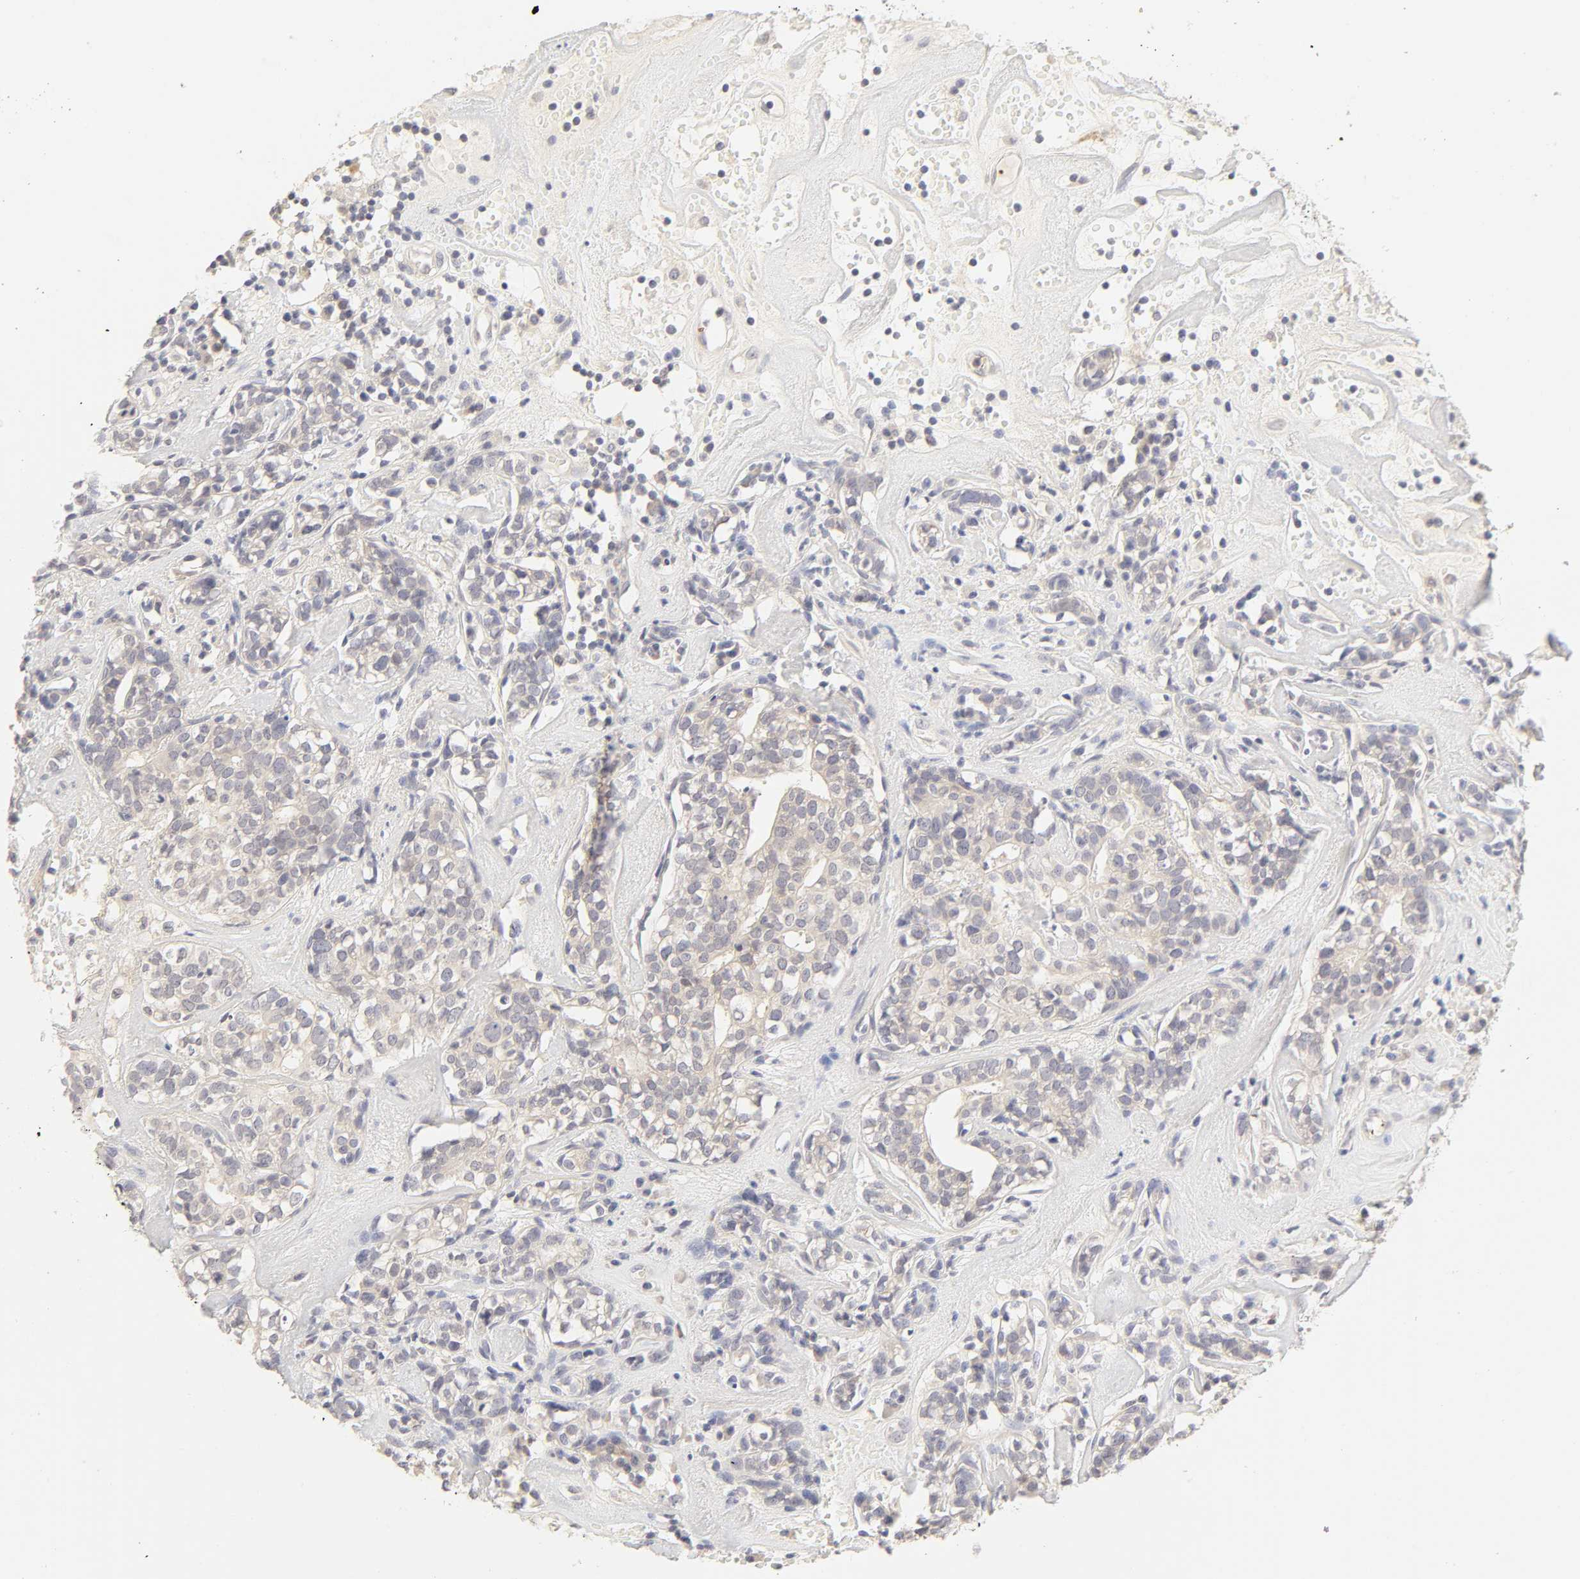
{"staining": {"intensity": "weak", "quantity": "25%-75%", "location": "cytoplasmic/membranous"}, "tissue": "head and neck cancer", "cell_type": "Tumor cells", "image_type": "cancer", "snomed": [{"axis": "morphology", "description": "Adenocarcinoma, NOS"}, {"axis": "topography", "description": "Salivary gland"}, {"axis": "topography", "description": "Head-Neck"}], "caption": "DAB immunohistochemical staining of head and neck adenocarcinoma demonstrates weak cytoplasmic/membranous protein expression in approximately 25%-75% of tumor cells.", "gene": "CYP4B1", "patient": {"sex": "female", "age": 65}}